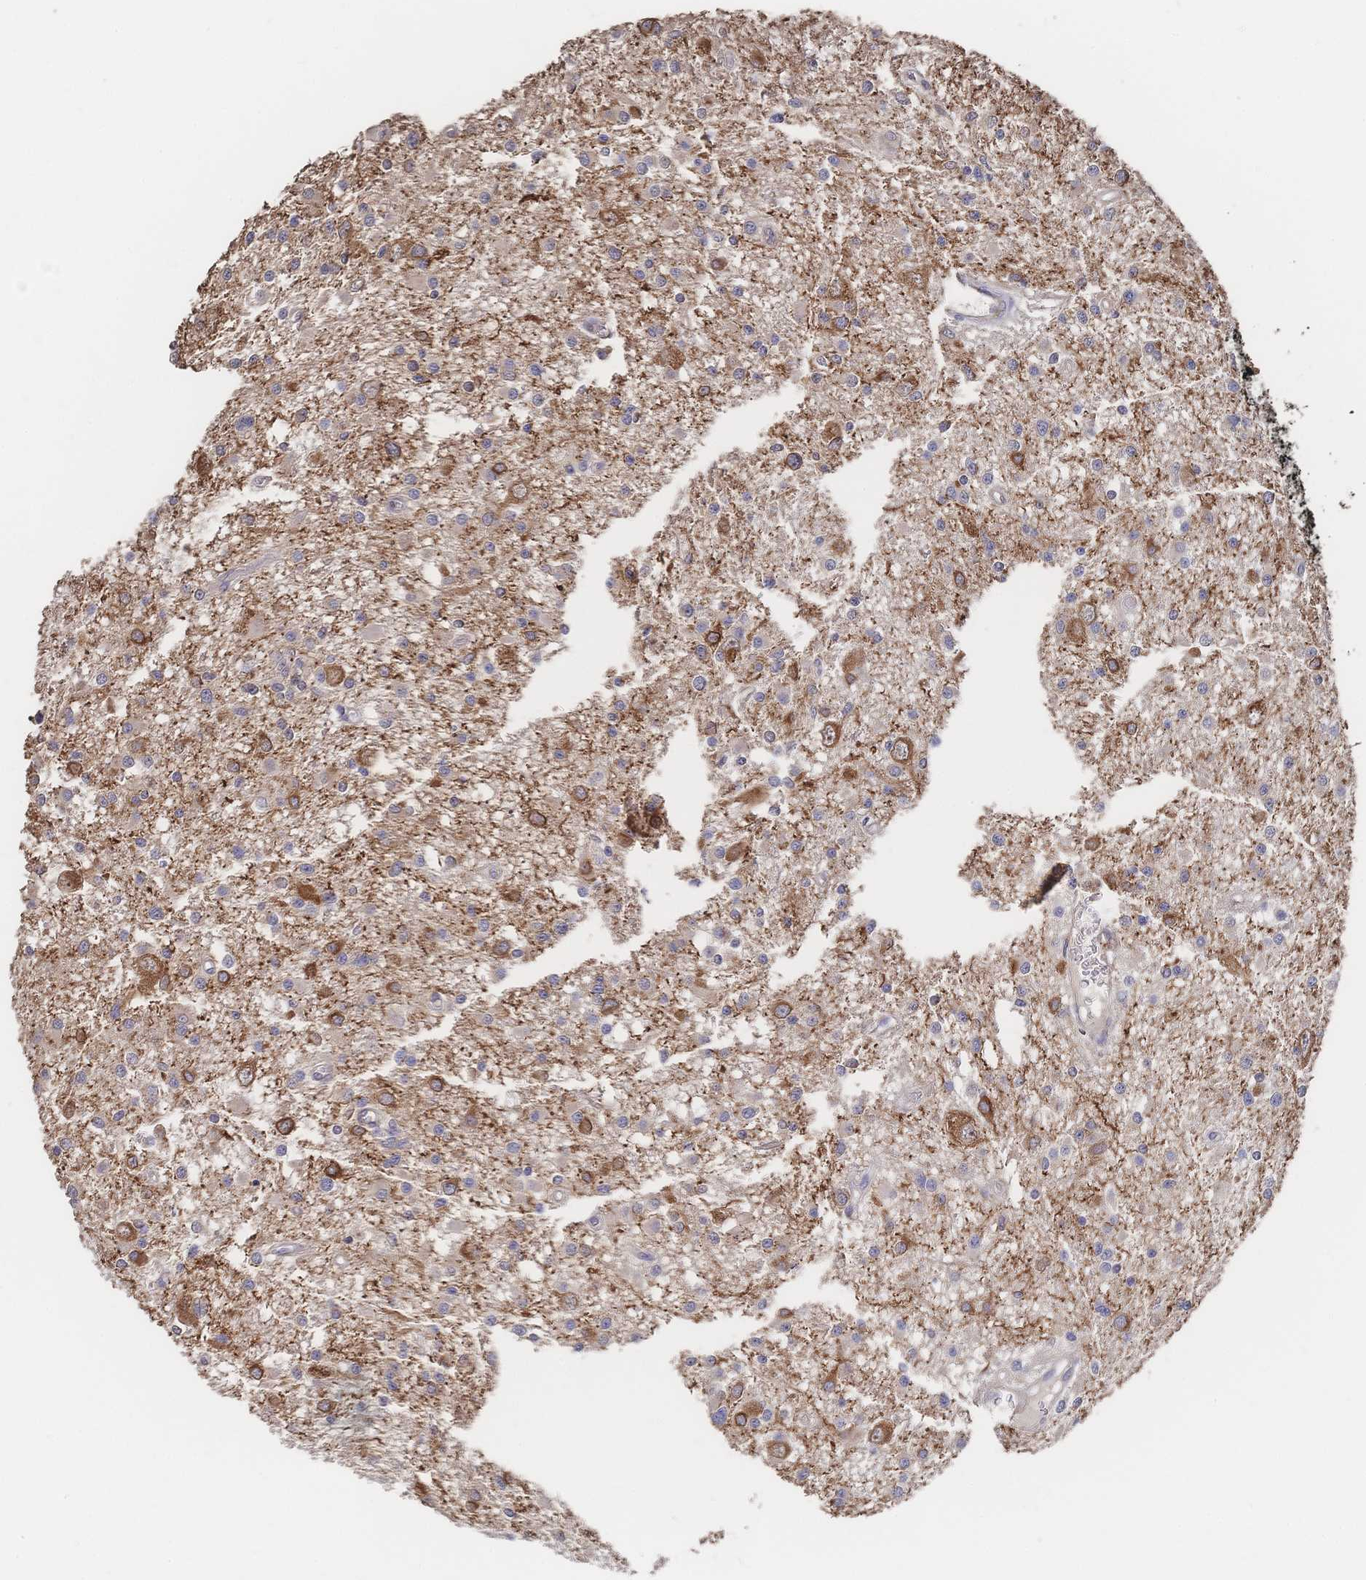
{"staining": {"intensity": "moderate", "quantity": "25%-75%", "location": "cytoplasmic/membranous"}, "tissue": "glioma", "cell_type": "Tumor cells", "image_type": "cancer", "snomed": [{"axis": "morphology", "description": "Glioma, malignant, High grade"}, {"axis": "topography", "description": "Brain"}], "caption": "Glioma stained for a protein (brown) demonstrates moderate cytoplasmic/membranous positive expression in approximately 25%-75% of tumor cells.", "gene": "DNAJA4", "patient": {"sex": "male", "age": 54}}